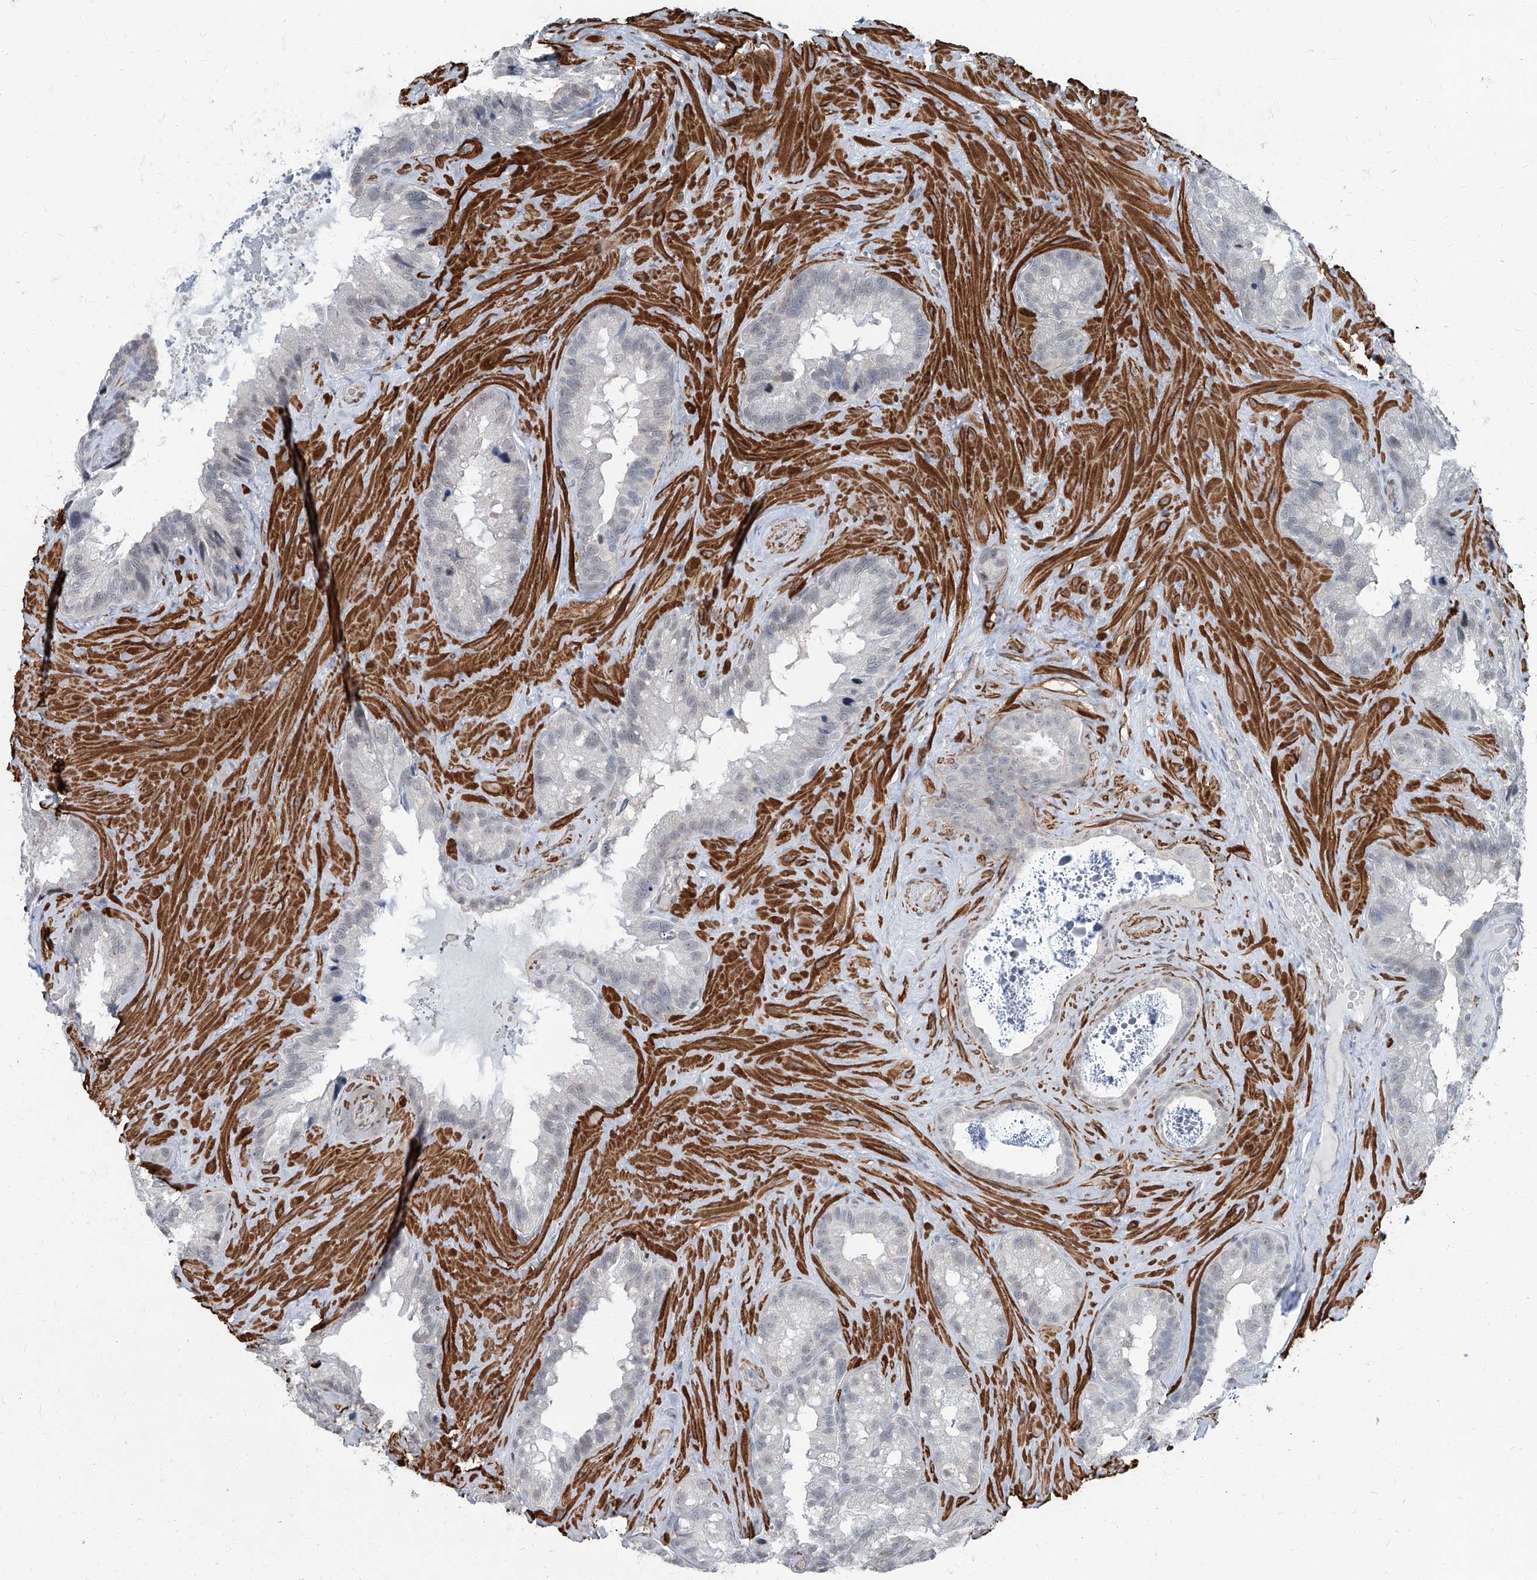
{"staining": {"intensity": "negative", "quantity": "none", "location": "none"}, "tissue": "seminal vesicle", "cell_type": "Glandular cells", "image_type": "normal", "snomed": [{"axis": "morphology", "description": "Normal tissue, NOS"}, {"axis": "topography", "description": "Prostate"}, {"axis": "topography", "description": "Seminal veicle"}], "caption": "A histopathology image of human seminal vesicle is negative for staining in glandular cells. (Stains: DAB (3,3'-diaminobenzidine) immunohistochemistry with hematoxylin counter stain, Microscopy: brightfield microscopy at high magnification).", "gene": "TXLNB", "patient": {"sex": "male", "age": 68}}